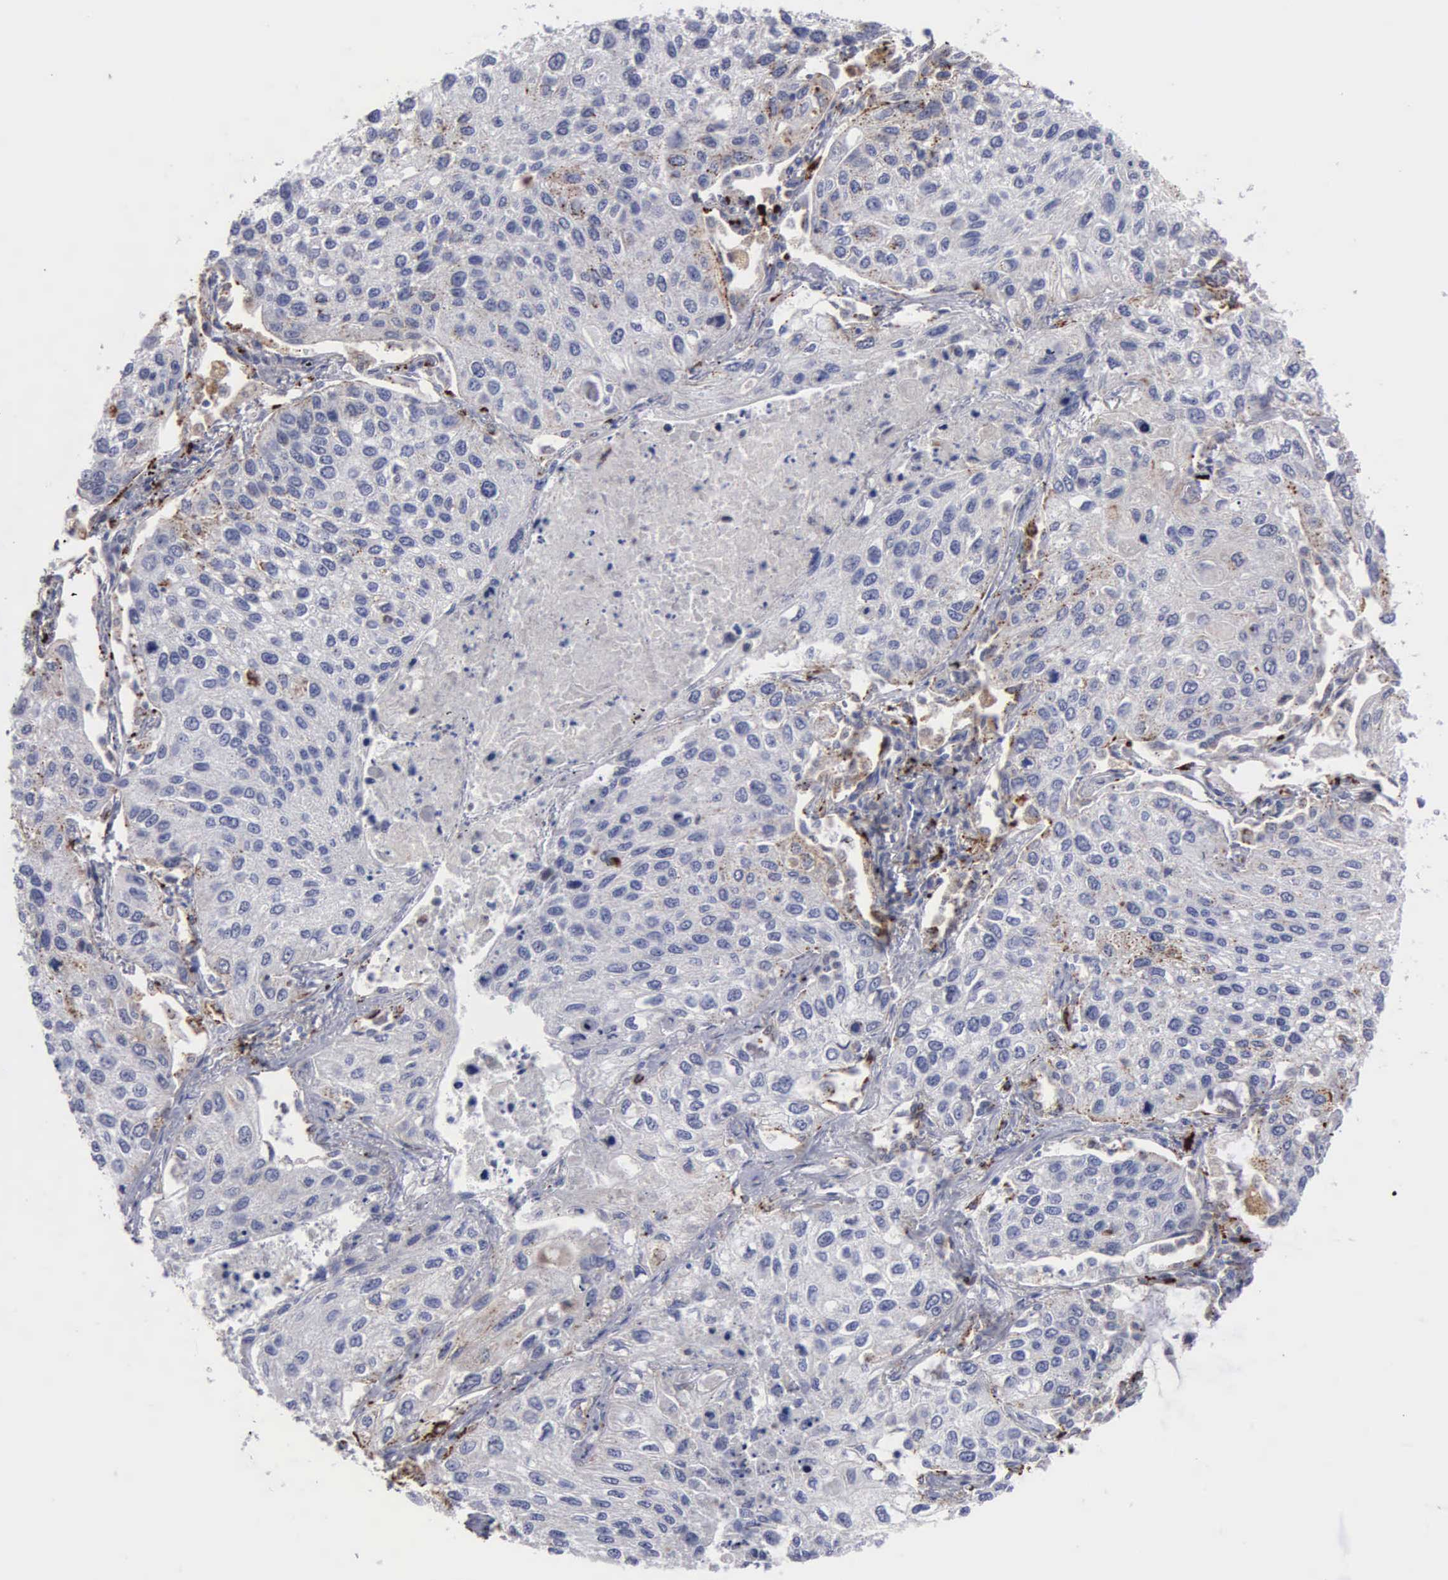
{"staining": {"intensity": "weak", "quantity": "<25%", "location": "cytoplasmic/membranous"}, "tissue": "lung cancer", "cell_type": "Tumor cells", "image_type": "cancer", "snomed": [{"axis": "morphology", "description": "Squamous cell carcinoma, NOS"}, {"axis": "topography", "description": "Lung"}], "caption": "Immunohistochemistry (IHC) photomicrograph of neoplastic tissue: lung cancer stained with DAB reveals no significant protein expression in tumor cells.", "gene": "CTSH", "patient": {"sex": "male", "age": 75}}